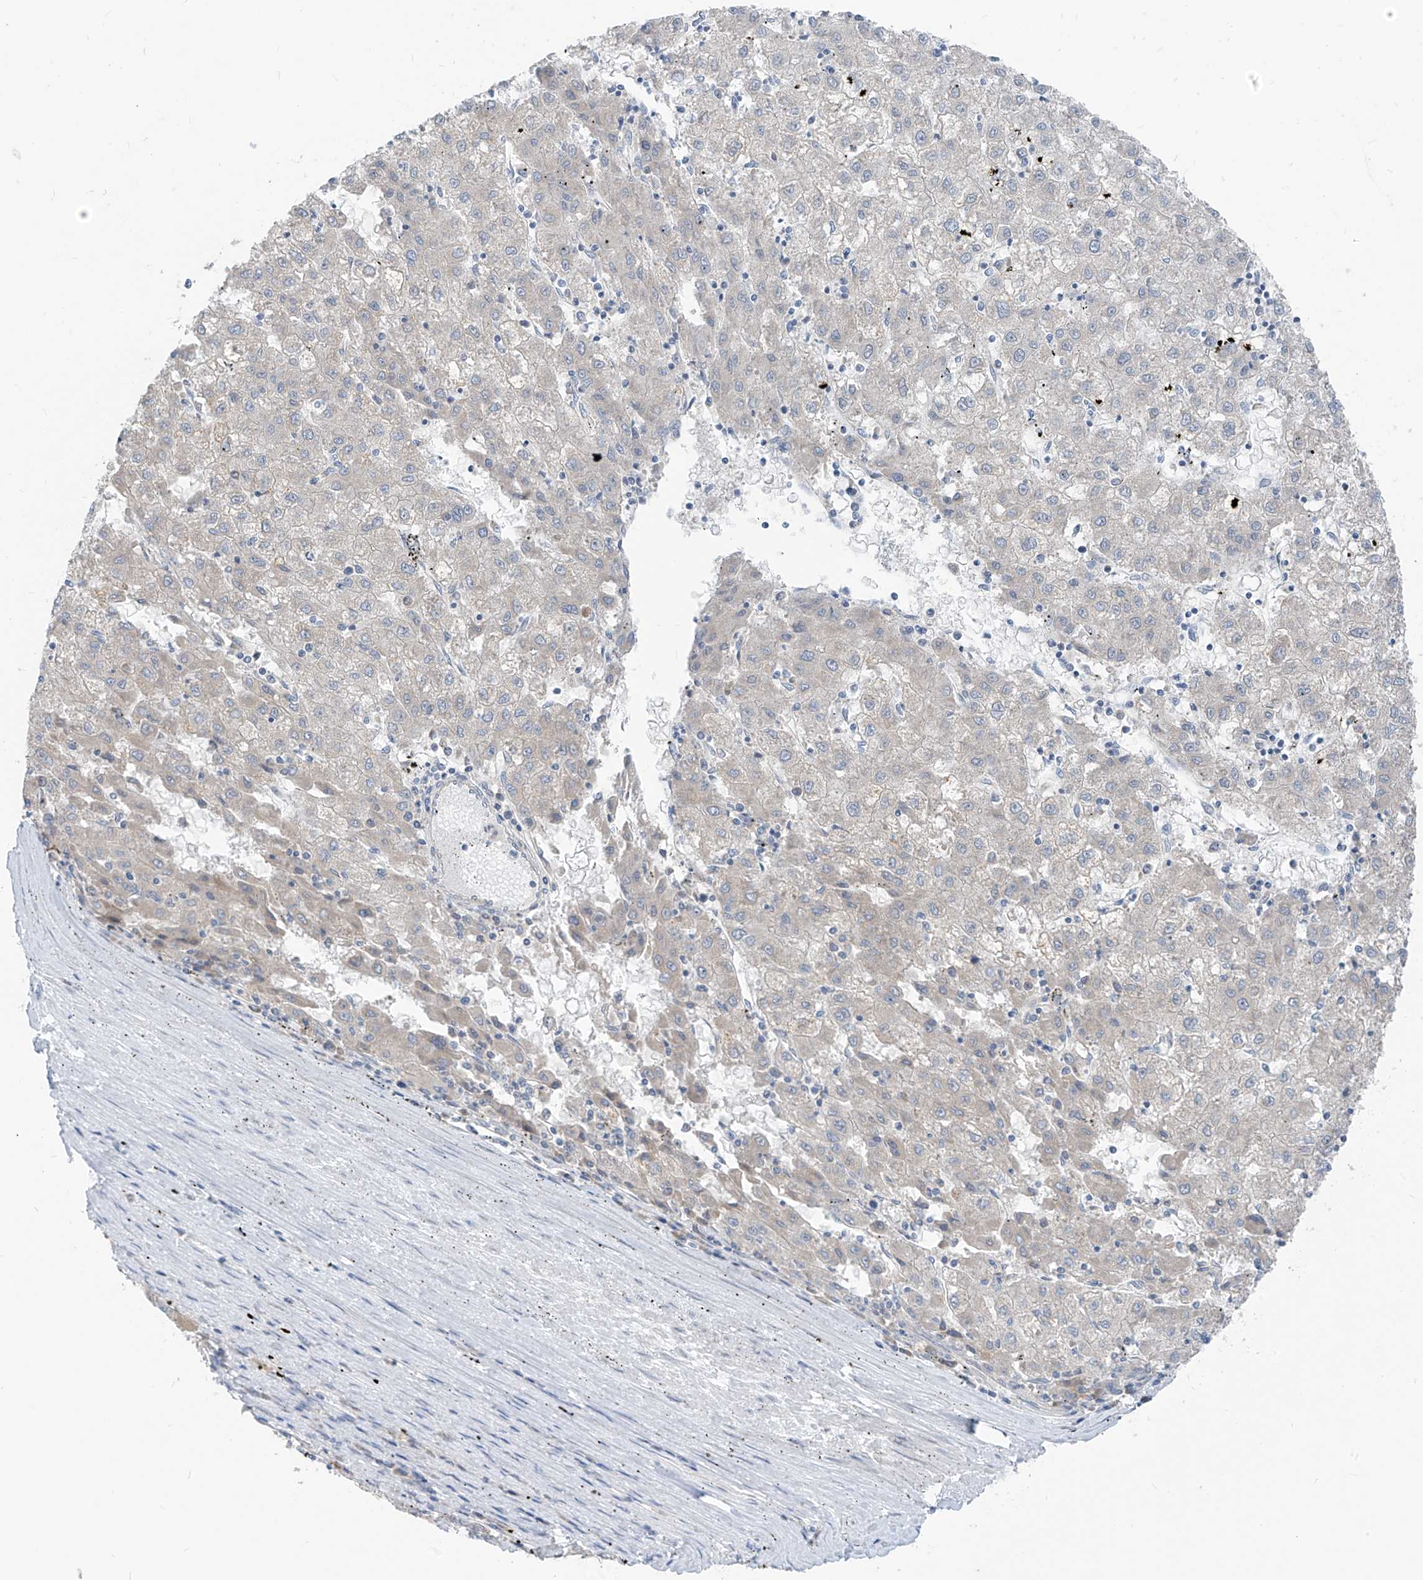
{"staining": {"intensity": "negative", "quantity": "none", "location": "none"}, "tissue": "liver cancer", "cell_type": "Tumor cells", "image_type": "cancer", "snomed": [{"axis": "morphology", "description": "Carcinoma, Hepatocellular, NOS"}, {"axis": "topography", "description": "Liver"}], "caption": "IHC image of neoplastic tissue: human hepatocellular carcinoma (liver) stained with DAB demonstrates no significant protein expression in tumor cells.", "gene": "LDAH", "patient": {"sex": "male", "age": 72}}